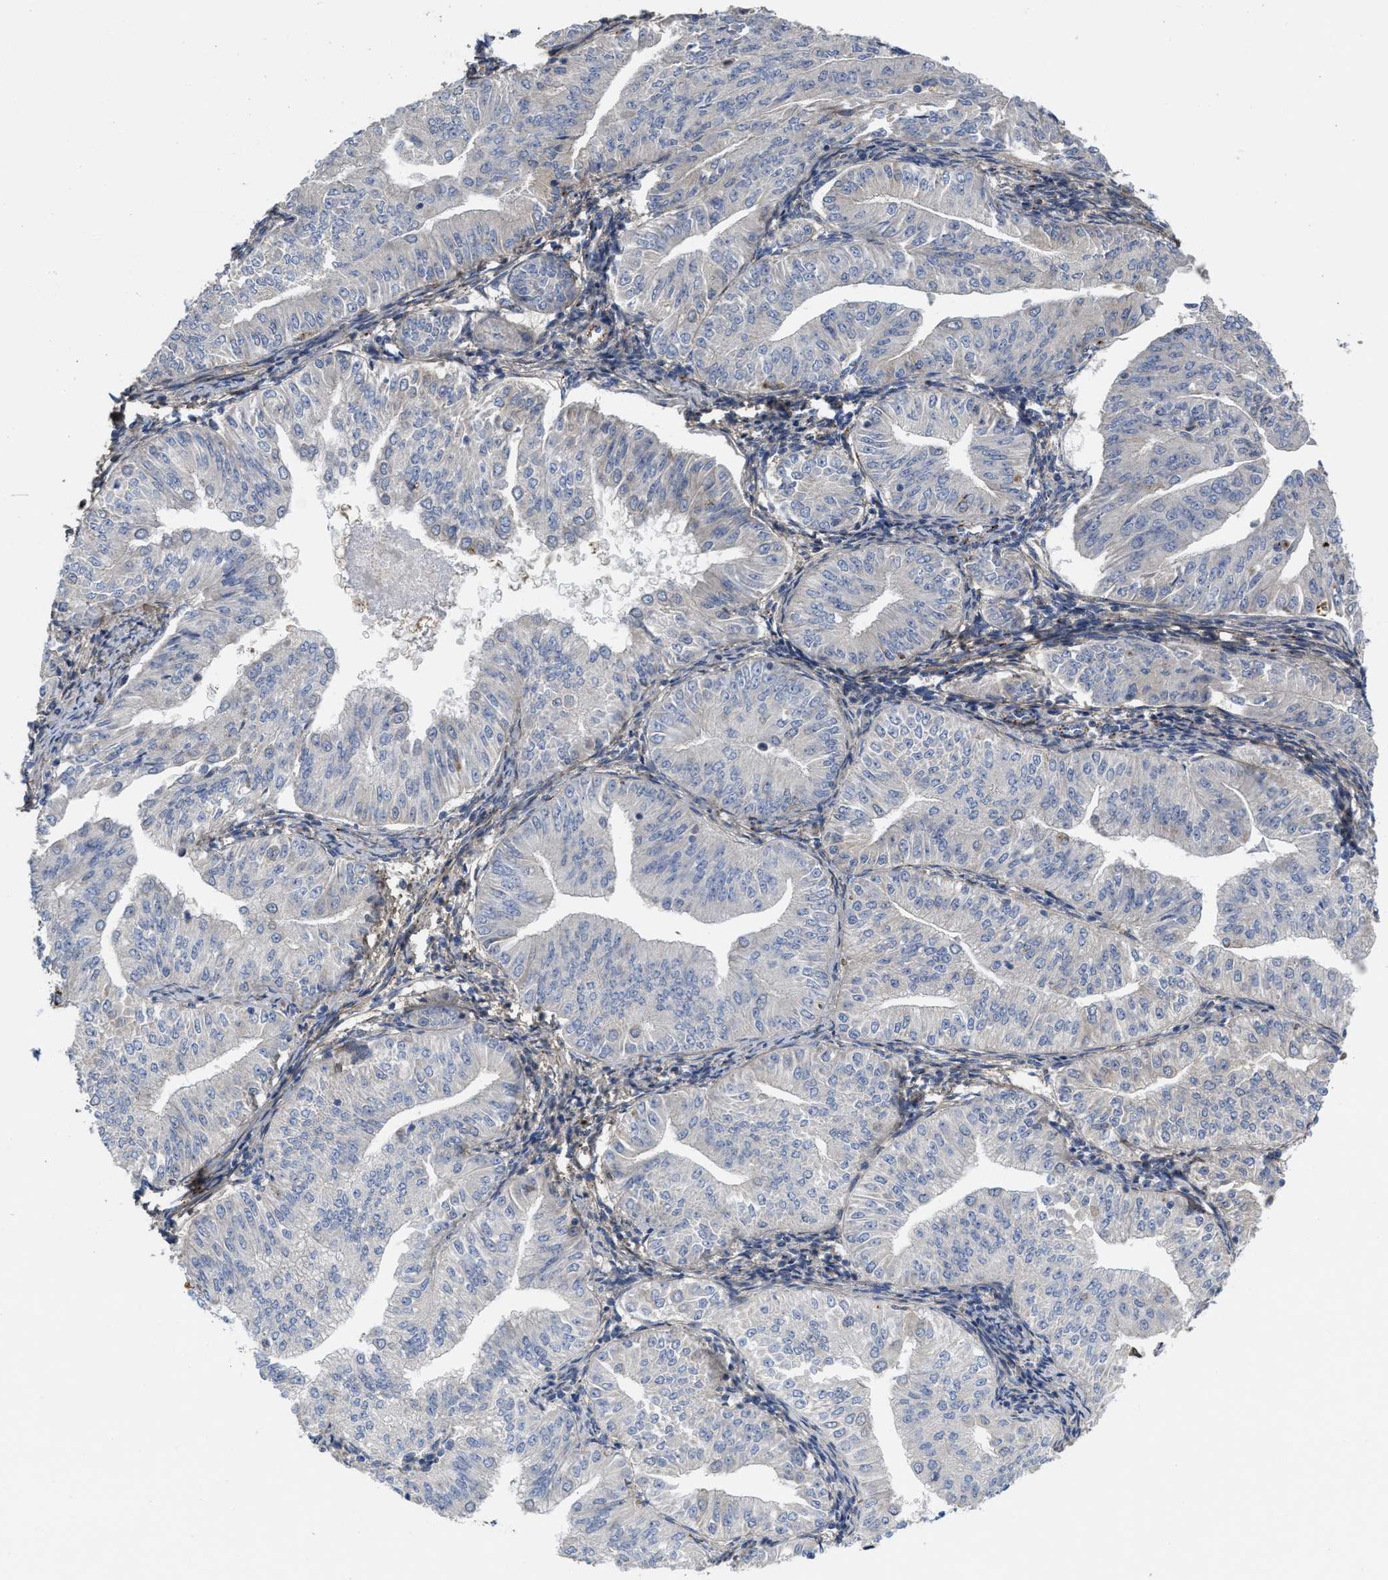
{"staining": {"intensity": "negative", "quantity": "none", "location": "none"}, "tissue": "endometrial cancer", "cell_type": "Tumor cells", "image_type": "cancer", "snomed": [{"axis": "morphology", "description": "Normal tissue, NOS"}, {"axis": "morphology", "description": "Adenocarcinoma, NOS"}, {"axis": "topography", "description": "Endometrium"}], "caption": "Endometrial cancer was stained to show a protein in brown. There is no significant staining in tumor cells.", "gene": "ZNF70", "patient": {"sex": "female", "age": 53}}